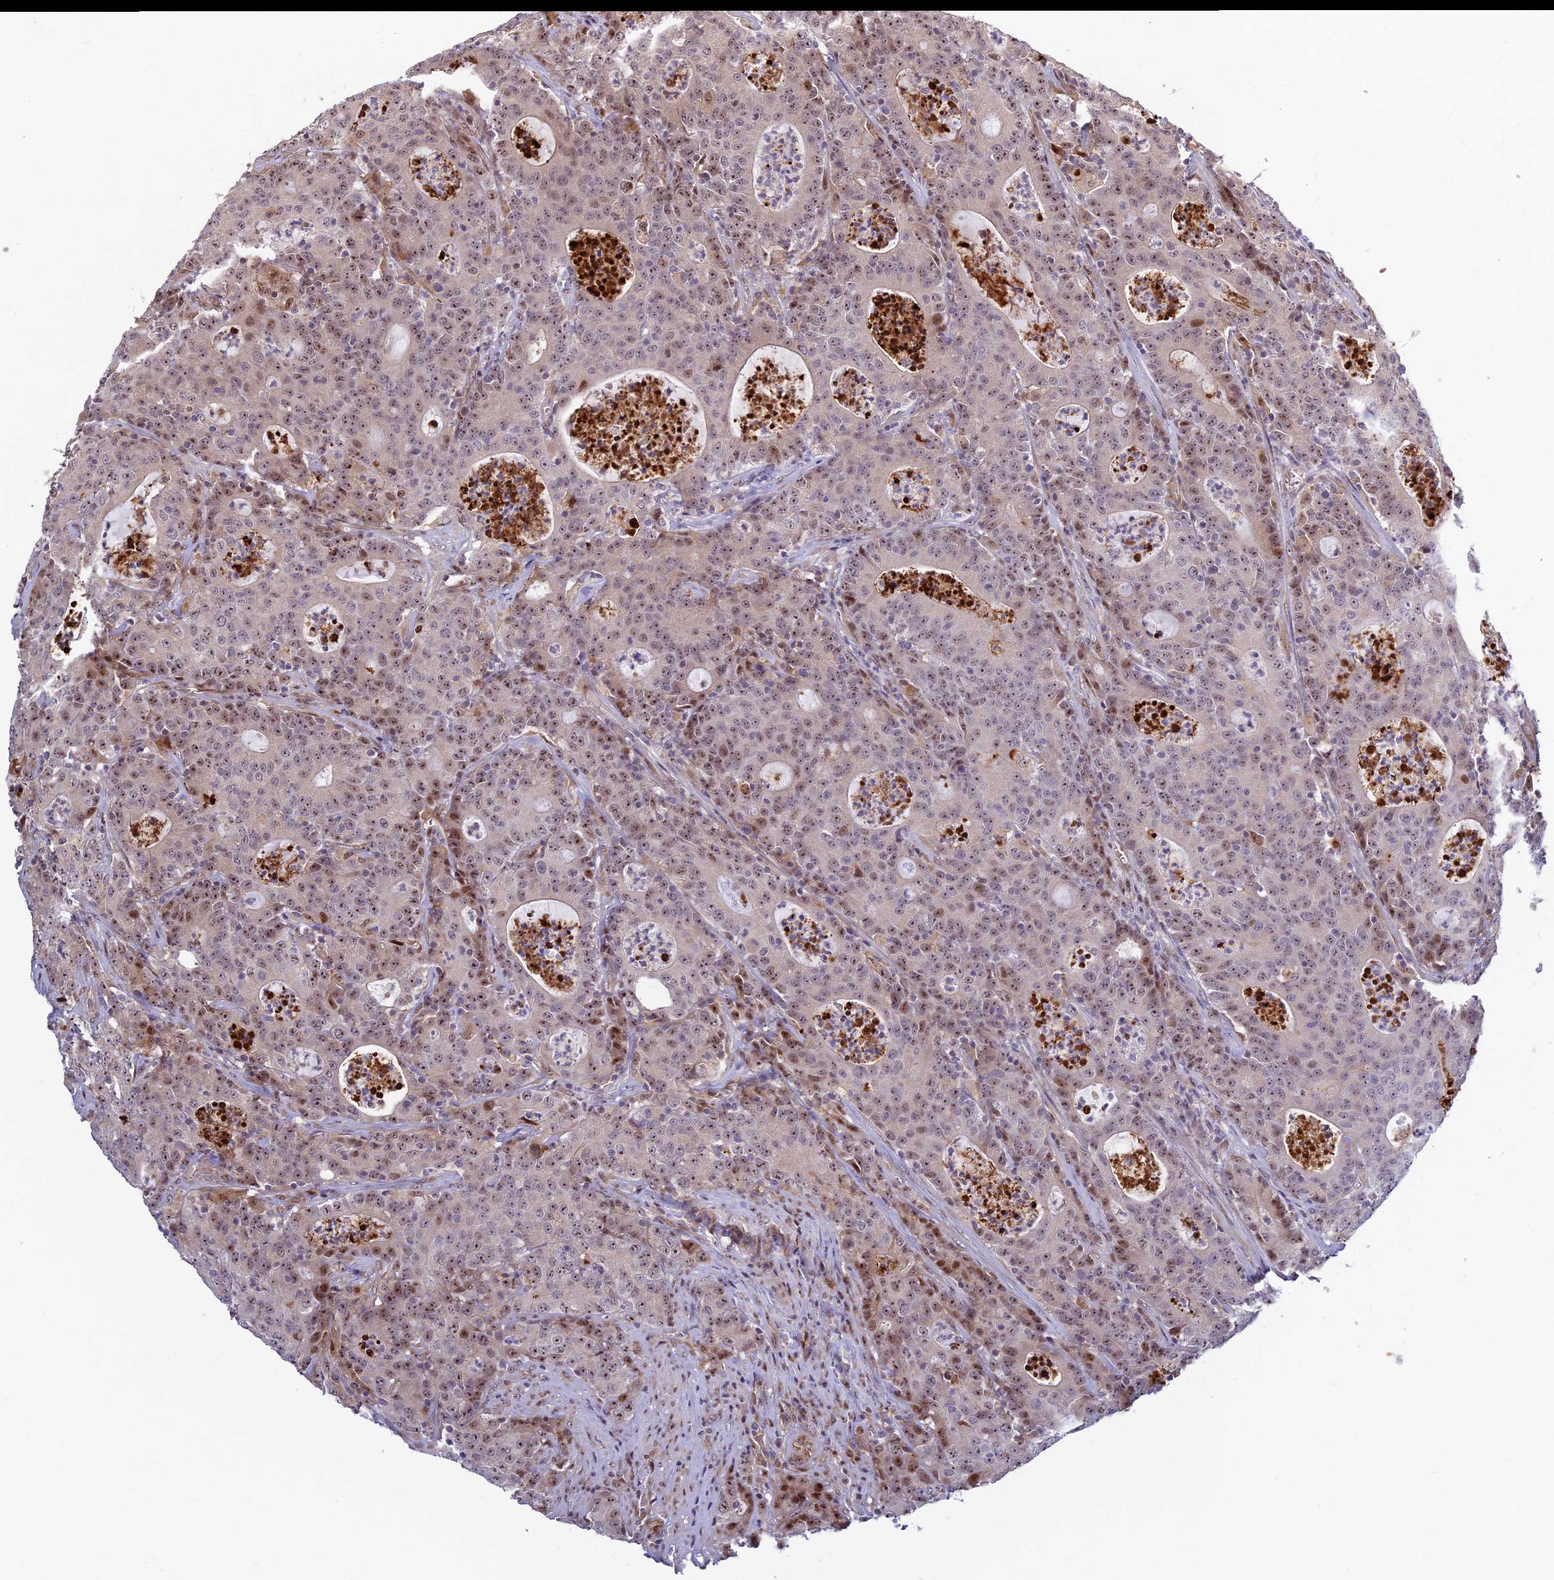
{"staining": {"intensity": "moderate", "quantity": "25%-75%", "location": "cytoplasmic/membranous,nuclear"}, "tissue": "colorectal cancer", "cell_type": "Tumor cells", "image_type": "cancer", "snomed": [{"axis": "morphology", "description": "Adenocarcinoma, NOS"}, {"axis": "topography", "description": "Colon"}], "caption": "The micrograph reveals immunohistochemical staining of colorectal cancer. There is moderate cytoplasmic/membranous and nuclear staining is identified in approximately 25%-75% of tumor cells. Nuclei are stained in blue.", "gene": "UFSP2", "patient": {"sex": "male", "age": 83}}